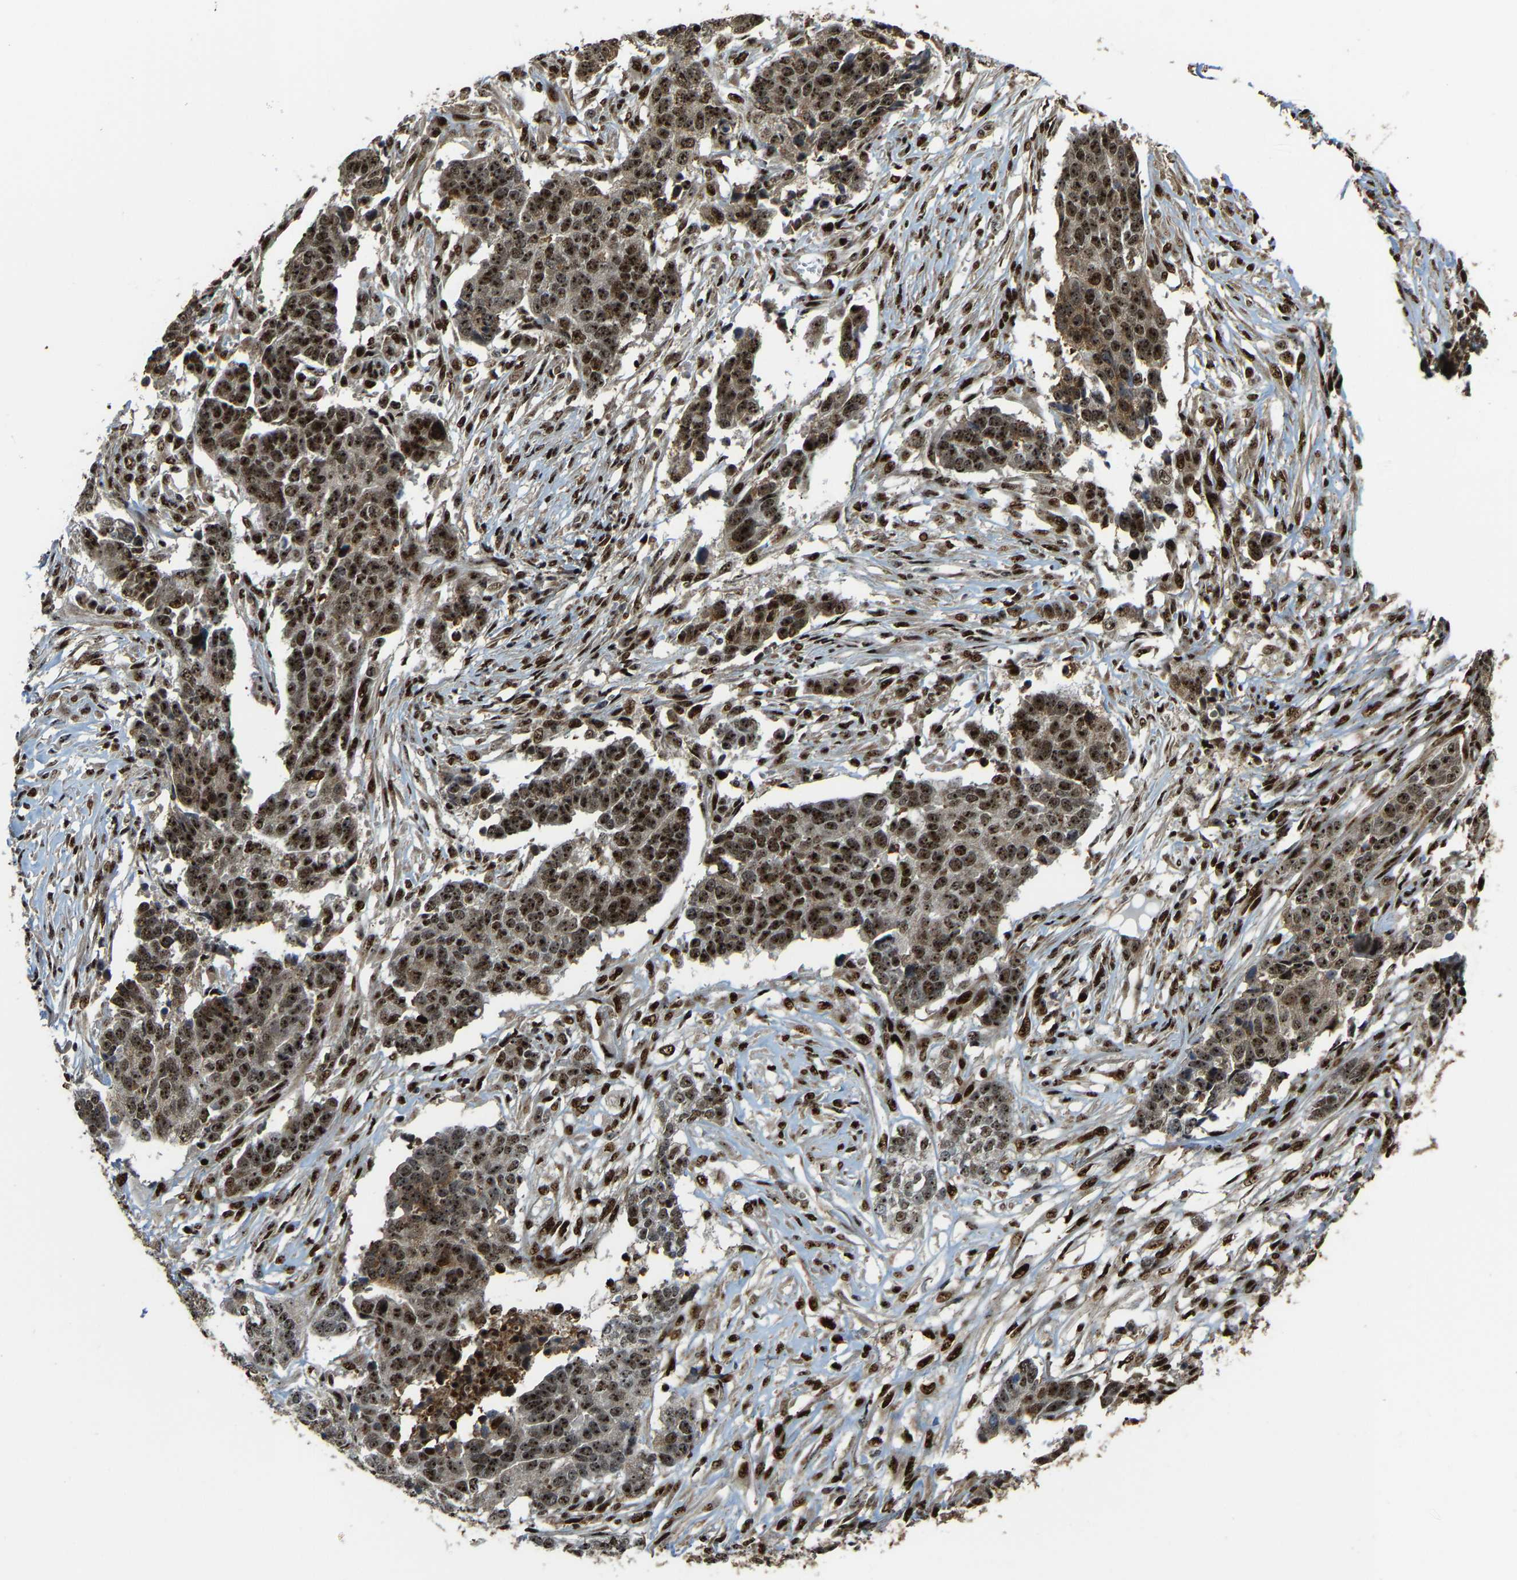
{"staining": {"intensity": "strong", "quantity": ">75%", "location": "nuclear"}, "tissue": "ovarian cancer", "cell_type": "Tumor cells", "image_type": "cancer", "snomed": [{"axis": "morphology", "description": "Cystadenocarcinoma, serous, NOS"}, {"axis": "topography", "description": "Ovary"}], "caption": "A high-resolution image shows IHC staining of ovarian cancer, which reveals strong nuclear positivity in about >75% of tumor cells. Using DAB (brown) and hematoxylin (blue) stains, captured at high magnification using brightfield microscopy.", "gene": "ZNF687", "patient": {"sex": "female", "age": 44}}